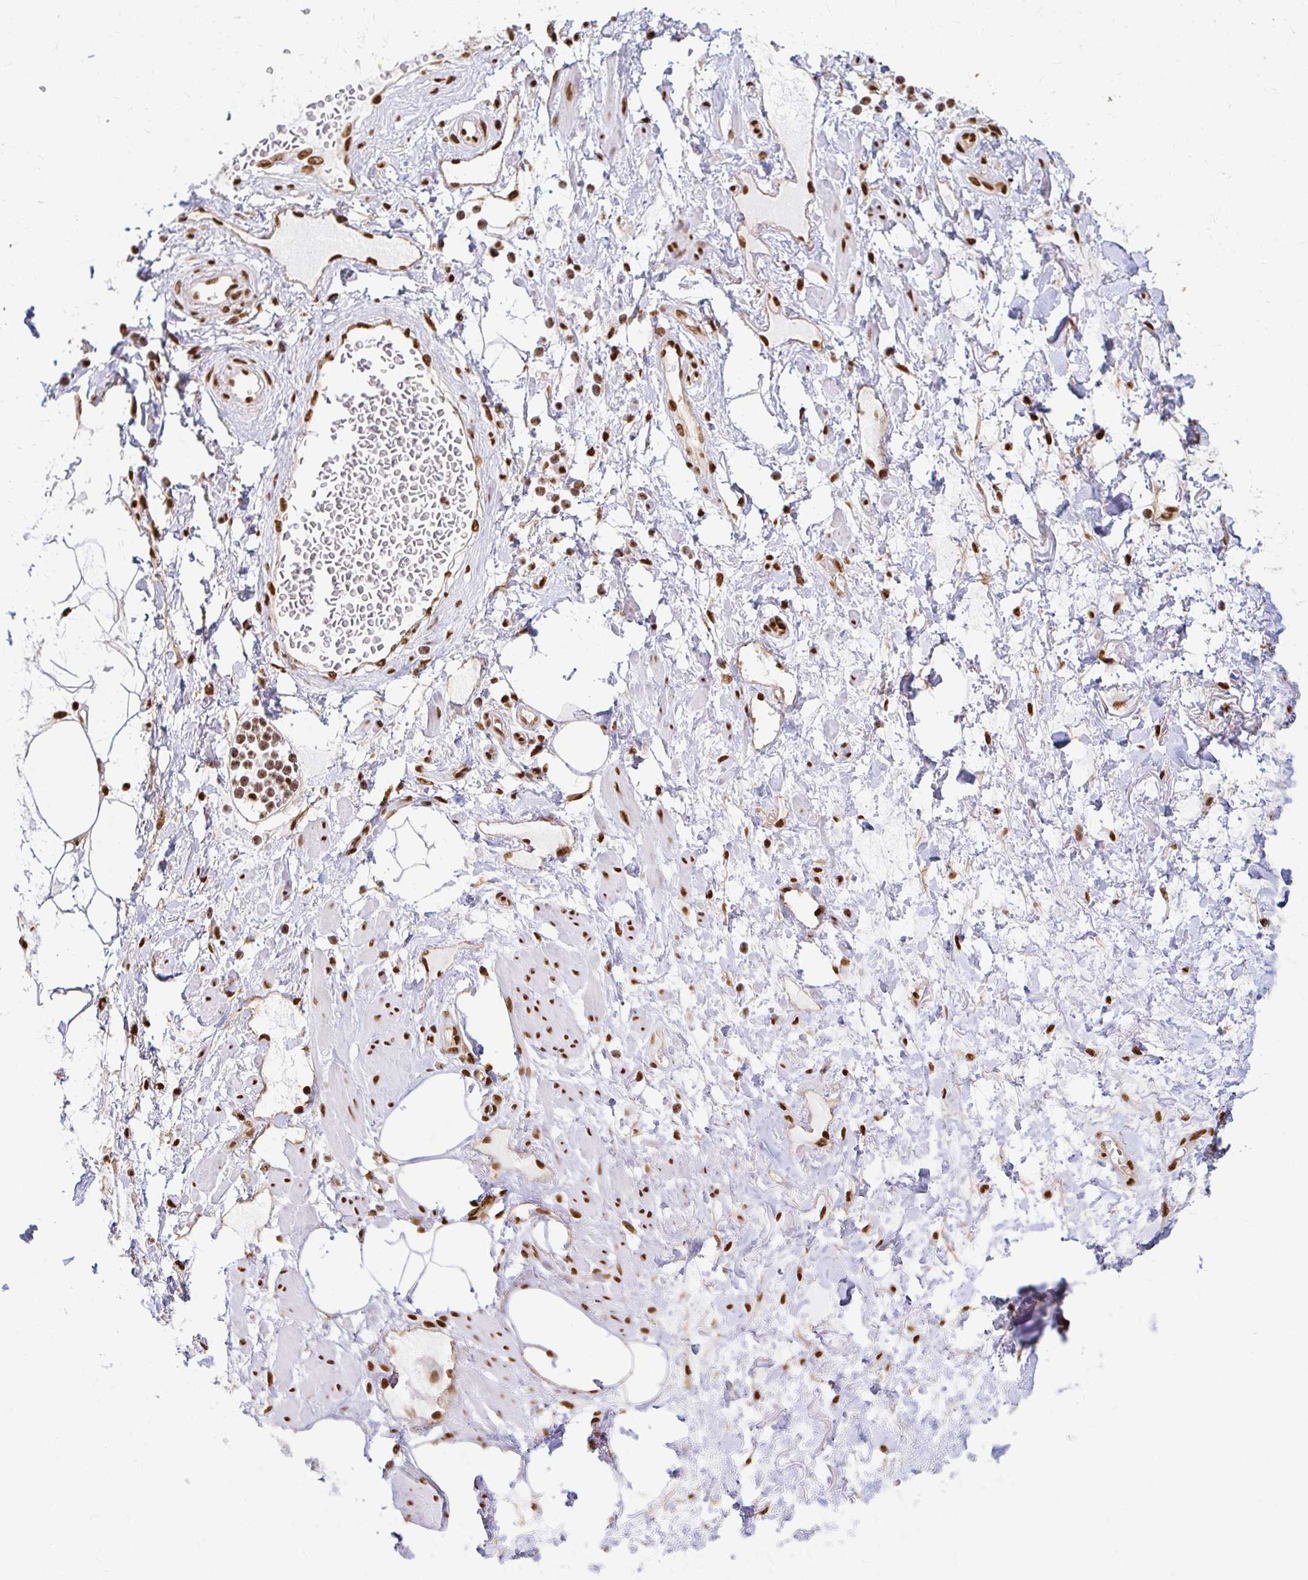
{"staining": {"intensity": "strong", "quantity": "<25%", "location": "nuclear"}, "tissue": "adipose tissue", "cell_type": "Adipocytes", "image_type": "normal", "snomed": [{"axis": "morphology", "description": "Normal tissue, NOS"}, {"axis": "topography", "description": "Vagina"}, {"axis": "topography", "description": "Peripheral nerve tissue"}], "caption": "Protein expression by IHC reveals strong nuclear staining in approximately <25% of adipocytes in benign adipose tissue.", "gene": "HNRNPU", "patient": {"sex": "female", "age": 71}}